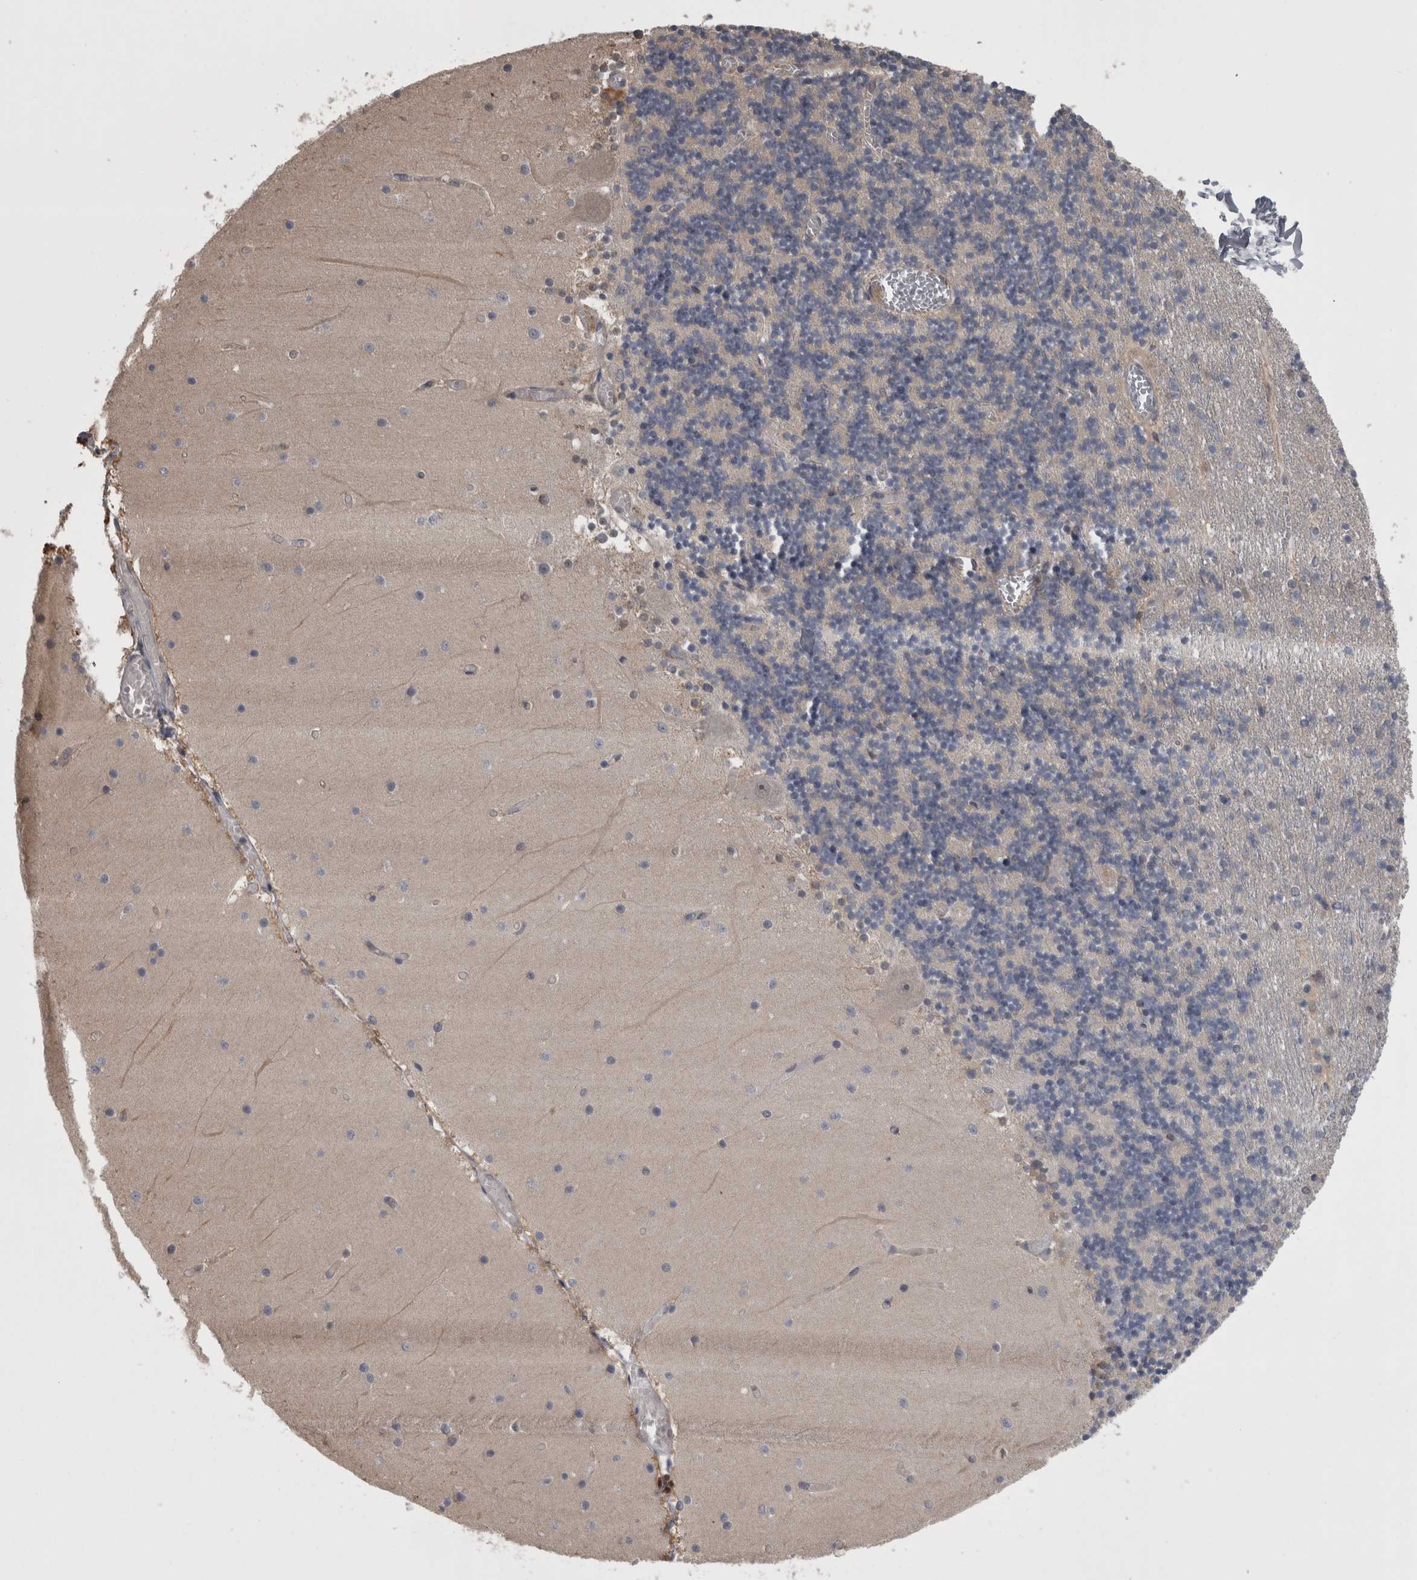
{"staining": {"intensity": "weak", "quantity": "<25%", "location": "cytoplasmic/membranous"}, "tissue": "cerebellum", "cell_type": "Cells in granular layer", "image_type": "normal", "snomed": [{"axis": "morphology", "description": "Normal tissue, NOS"}, {"axis": "topography", "description": "Cerebellum"}], "caption": "Cells in granular layer show no significant protein staining in unremarkable cerebellum. (DAB IHC, high magnification).", "gene": "APRT", "patient": {"sex": "female", "age": 28}}